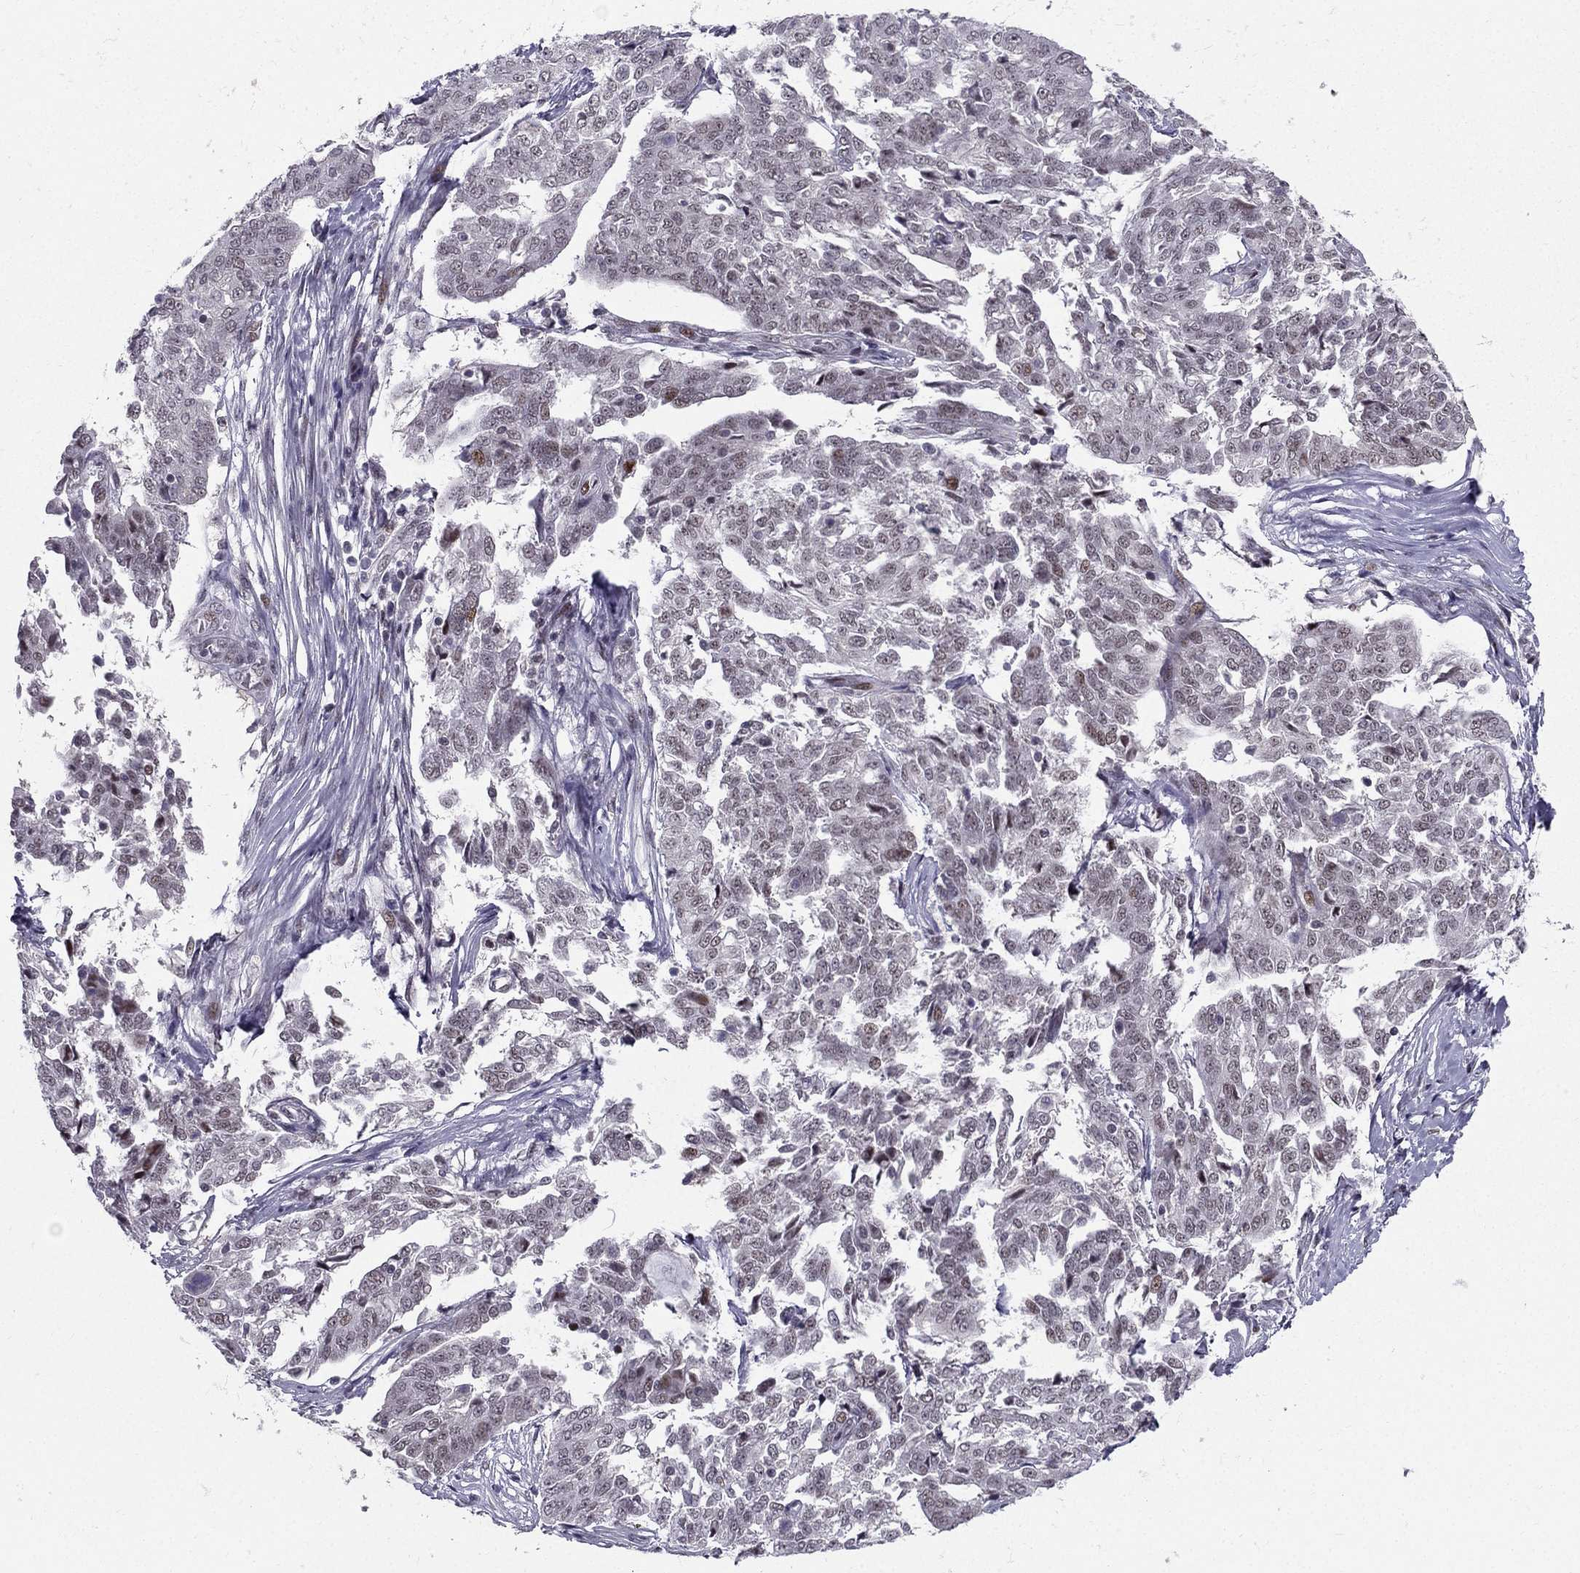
{"staining": {"intensity": "weak", "quantity": "<25%", "location": "nuclear"}, "tissue": "ovarian cancer", "cell_type": "Tumor cells", "image_type": "cancer", "snomed": [{"axis": "morphology", "description": "Cystadenocarcinoma, serous, NOS"}, {"axis": "topography", "description": "Ovary"}], "caption": "Immunohistochemistry (IHC) of human ovarian cancer (serous cystadenocarcinoma) shows no expression in tumor cells.", "gene": "RPRD2", "patient": {"sex": "female", "age": 67}}